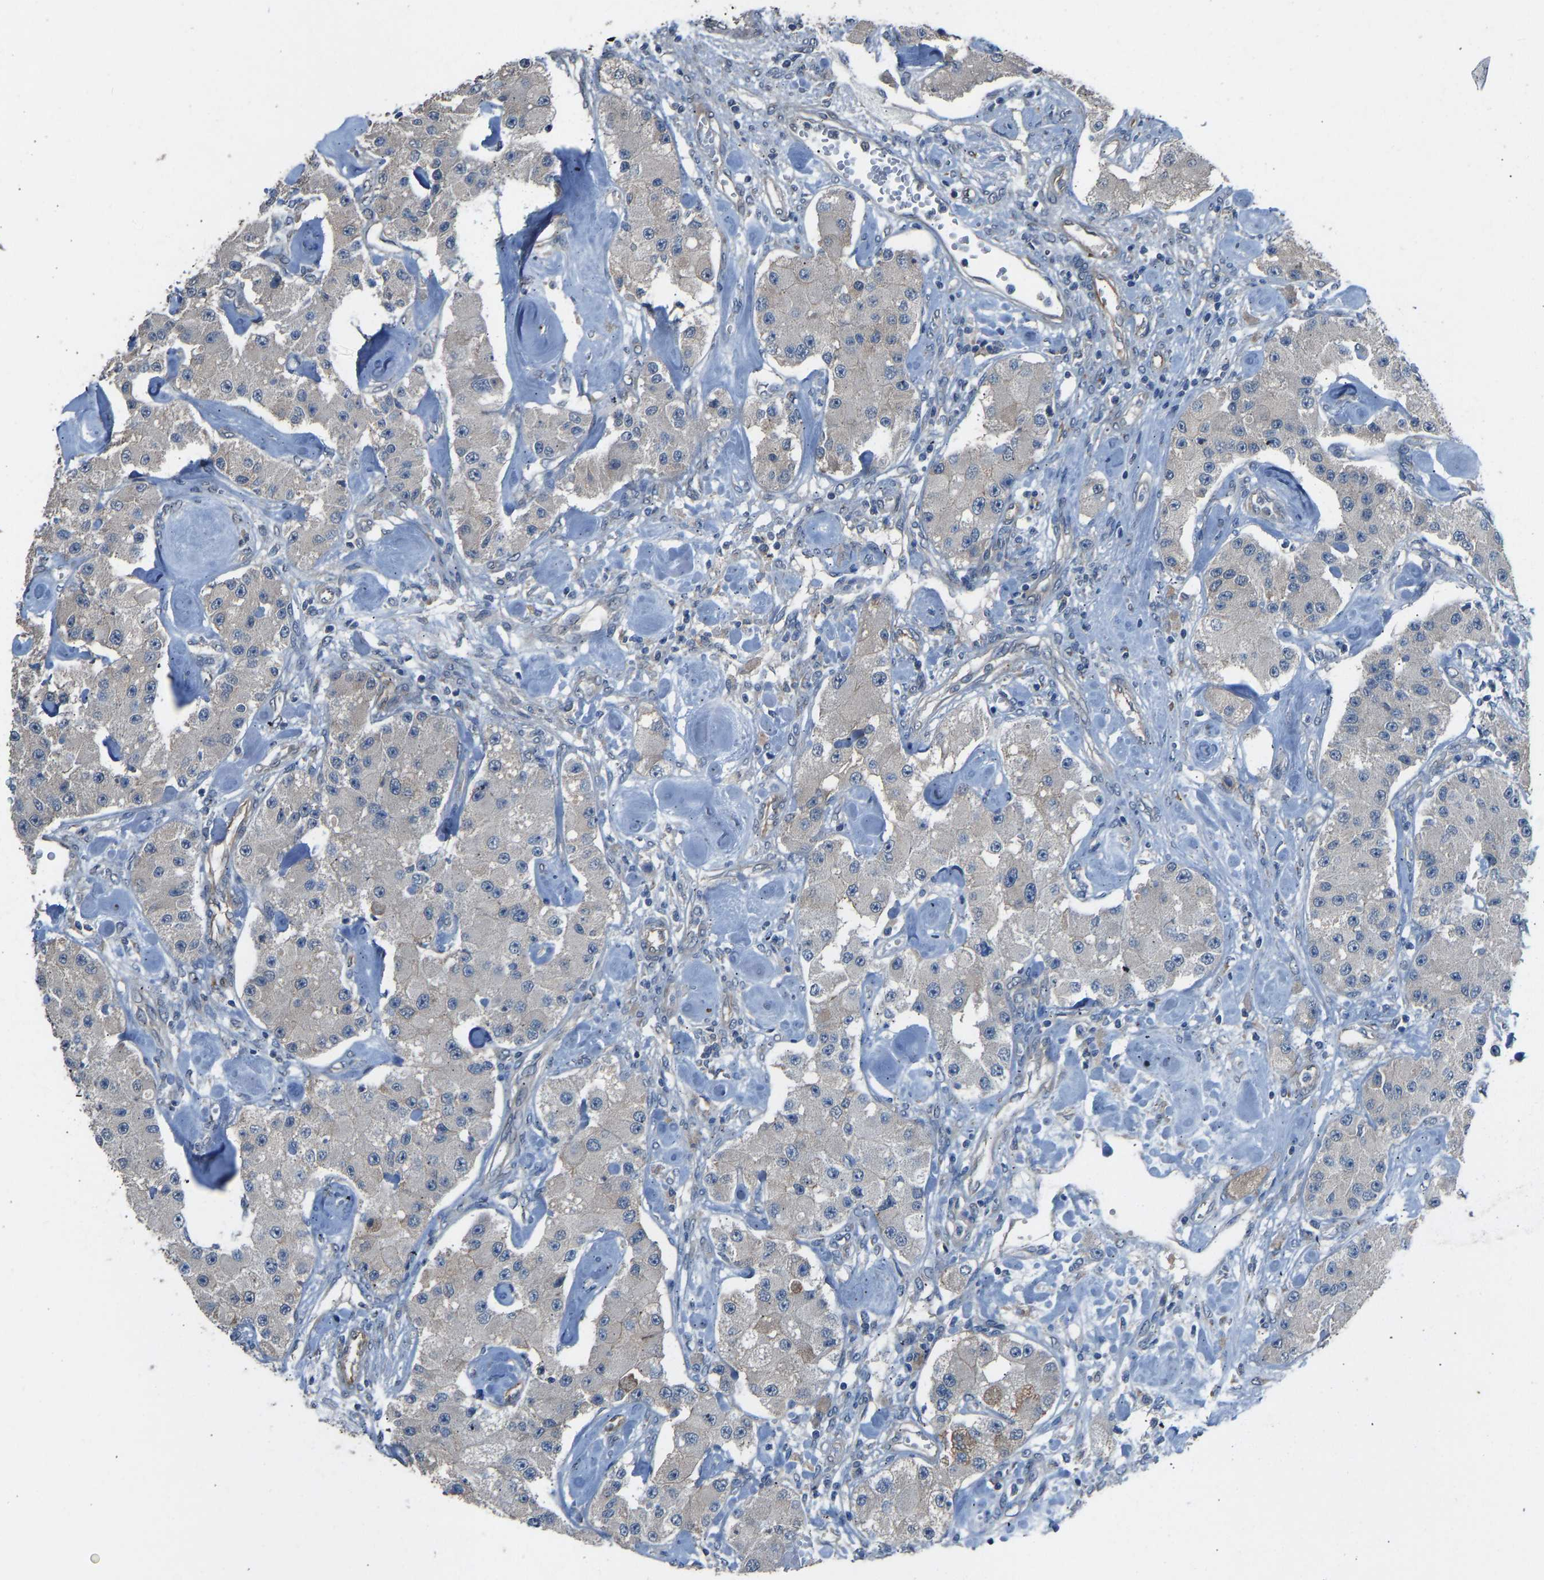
{"staining": {"intensity": "weak", "quantity": "<25%", "location": "cytoplasmic/membranous"}, "tissue": "carcinoid", "cell_type": "Tumor cells", "image_type": "cancer", "snomed": [{"axis": "morphology", "description": "Carcinoid, malignant, NOS"}, {"axis": "topography", "description": "Pancreas"}], "caption": "High power microscopy image of an immunohistochemistry (IHC) micrograph of malignant carcinoid, revealing no significant staining in tumor cells.", "gene": "SLC43A1", "patient": {"sex": "male", "age": 41}}